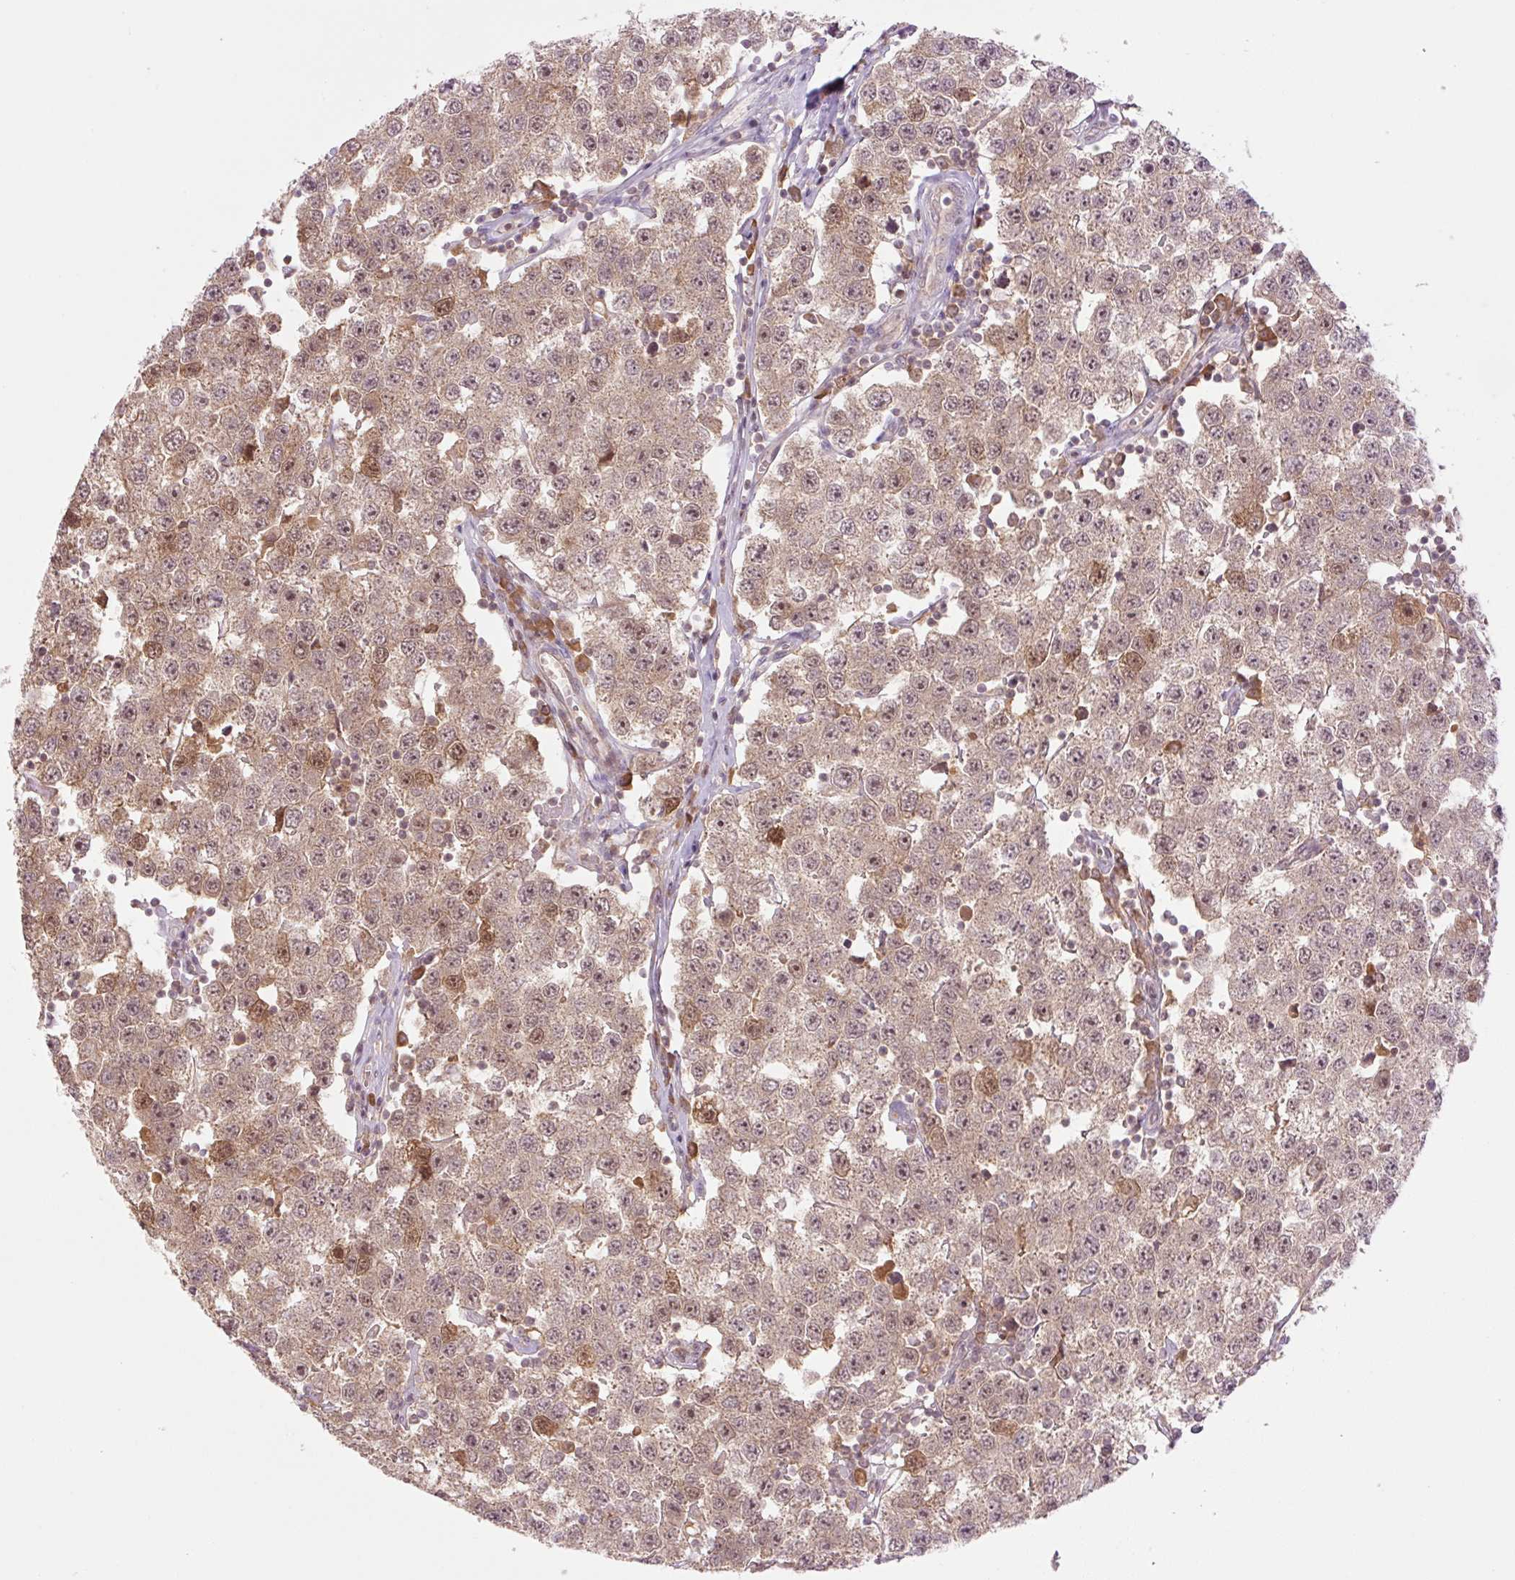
{"staining": {"intensity": "weak", "quantity": "25%-75%", "location": "cytoplasmic/membranous"}, "tissue": "testis cancer", "cell_type": "Tumor cells", "image_type": "cancer", "snomed": [{"axis": "morphology", "description": "Seminoma, NOS"}, {"axis": "topography", "description": "Testis"}], "caption": "A photomicrograph of testis seminoma stained for a protein shows weak cytoplasmic/membranous brown staining in tumor cells.", "gene": "YJU2B", "patient": {"sex": "male", "age": 34}}